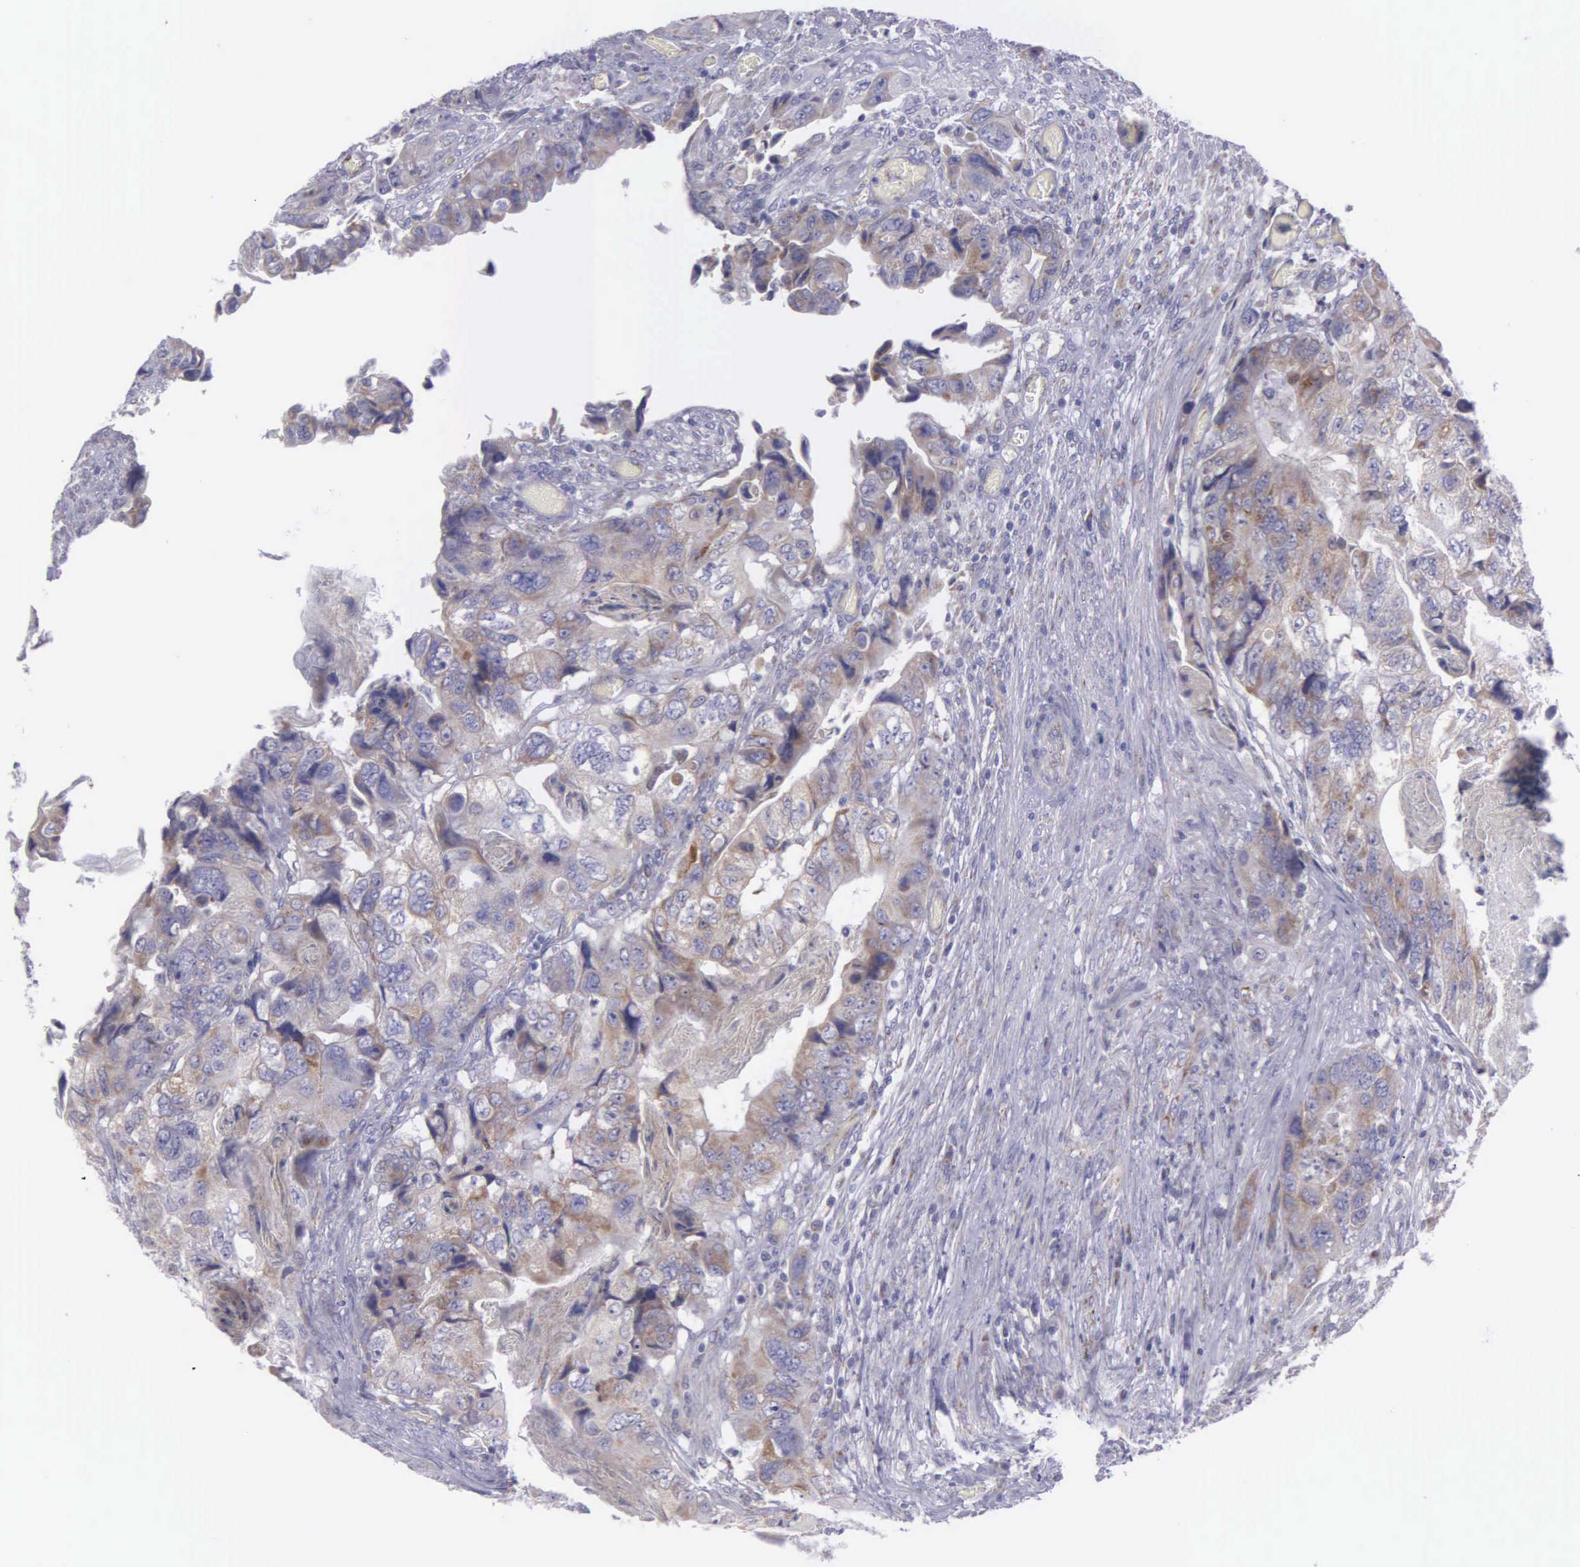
{"staining": {"intensity": "weak", "quantity": "25%-75%", "location": "cytoplasmic/membranous"}, "tissue": "colorectal cancer", "cell_type": "Tumor cells", "image_type": "cancer", "snomed": [{"axis": "morphology", "description": "Adenocarcinoma, NOS"}, {"axis": "topography", "description": "Rectum"}], "caption": "Protein staining of colorectal cancer tissue displays weak cytoplasmic/membranous staining in approximately 25%-75% of tumor cells.", "gene": "SYNJ2BP", "patient": {"sex": "female", "age": 82}}